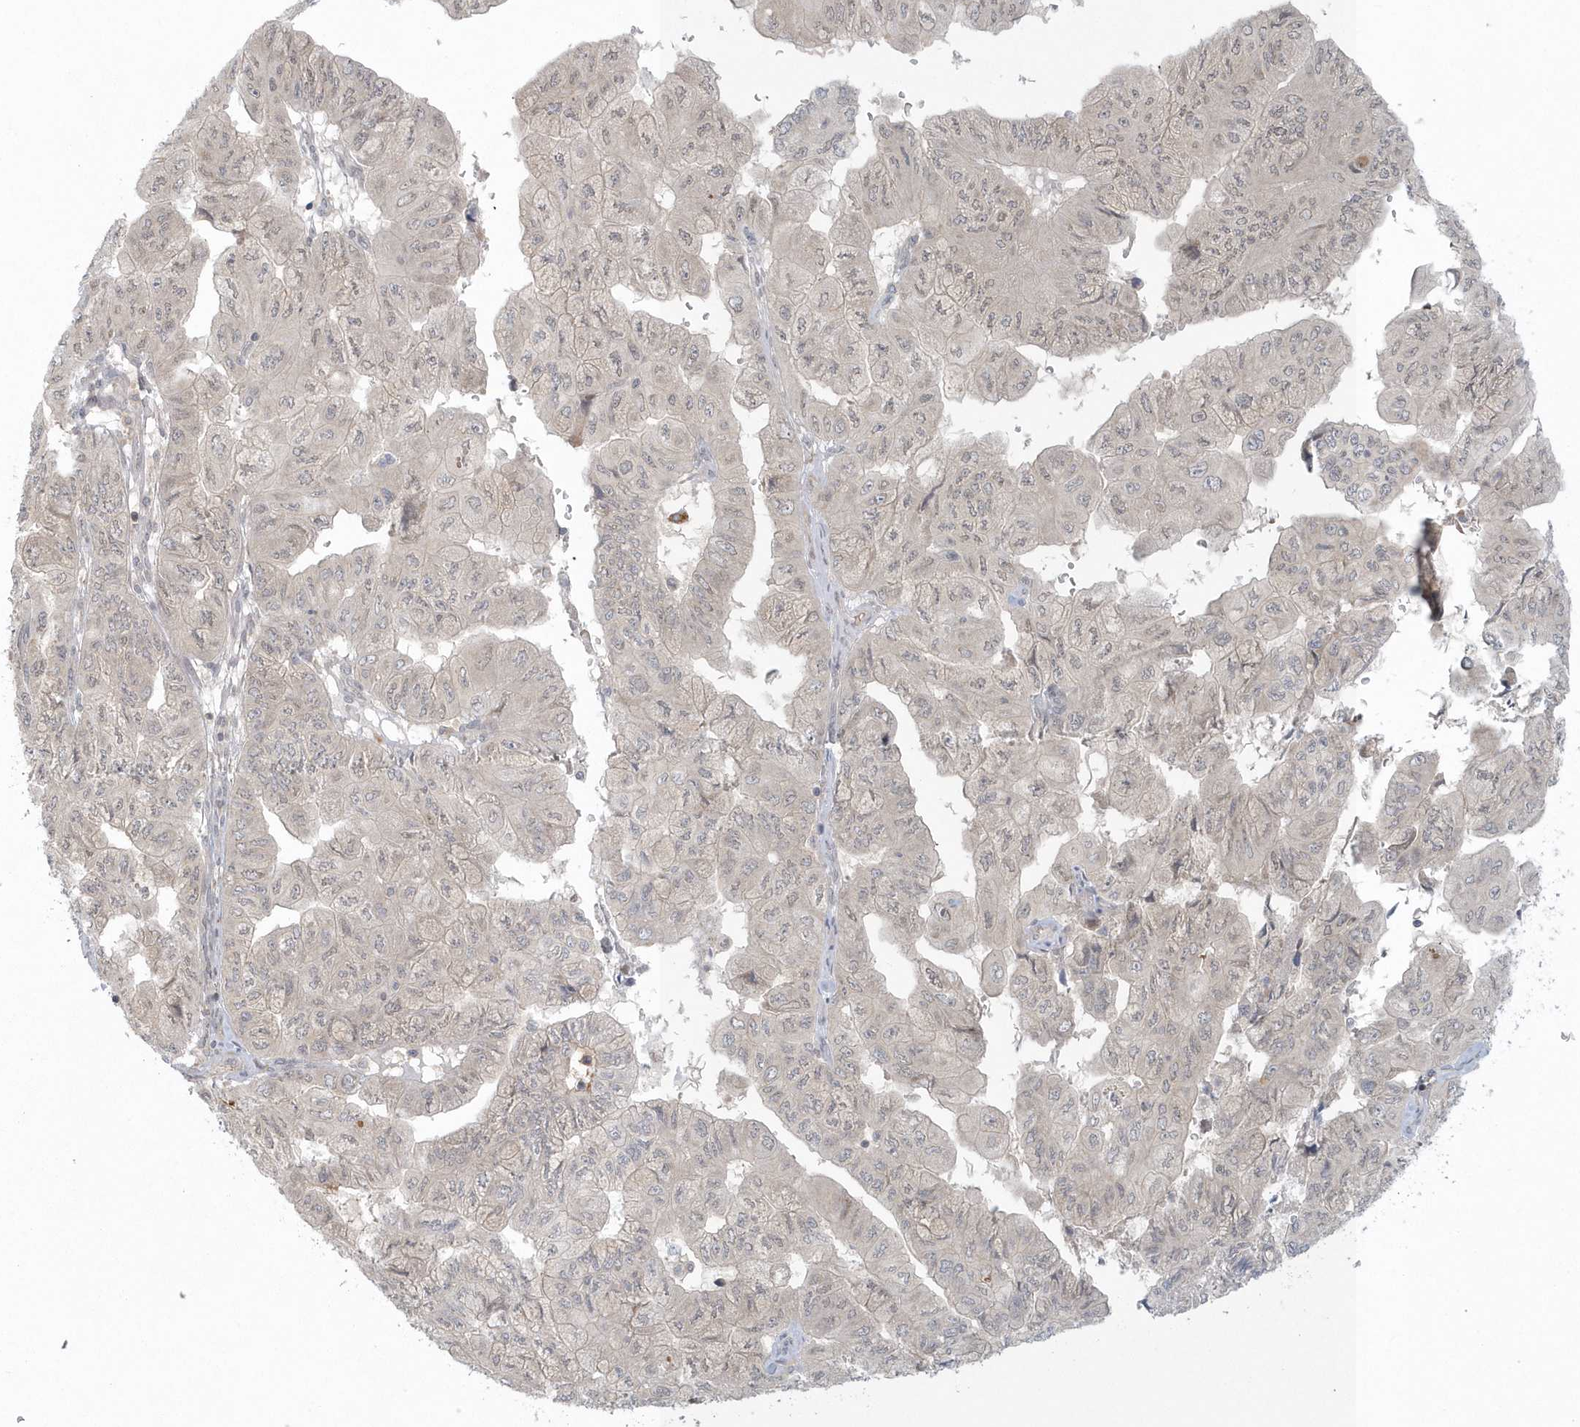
{"staining": {"intensity": "negative", "quantity": "none", "location": "none"}, "tissue": "pancreatic cancer", "cell_type": "Tumor cells", "image_type": "cancer", "snomed": [{"axis": "morphology", "description": "Adenocarcinoma, NOS"}, {"axis": "topography", "description": "Pancreas"}], "caption": "Protein analysis of pancreatic cancer (adenocarcinoma) demonstrates no significant staining in tumor cells.", "gene": "BLTP3A", "patient": {"sex": "male", "age": 51}}